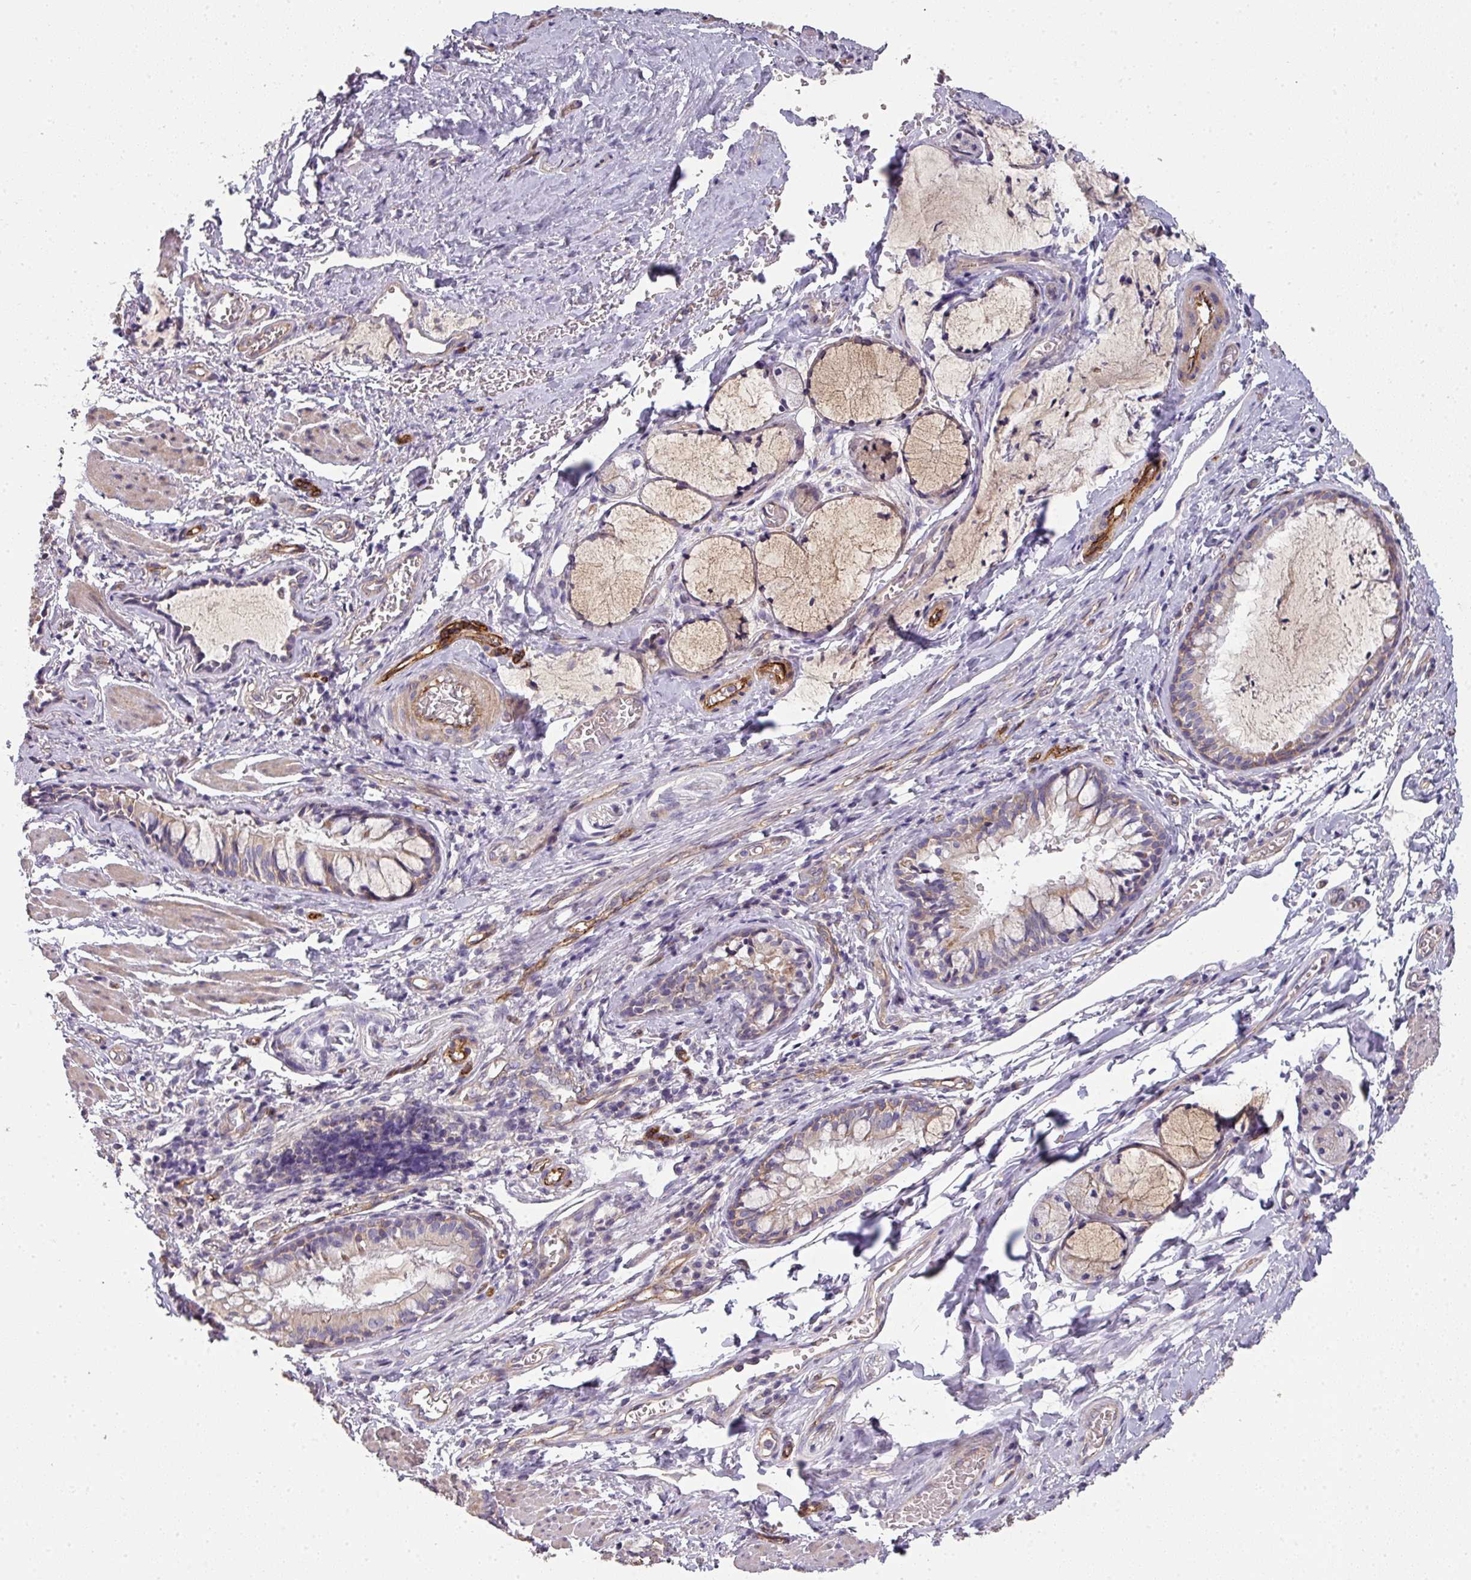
{"staining": {"intensity": "weak", "quantity": "25%-75%", "location": "cytoplasmic/membranous"}, "tissue": "bronchus", "cell_type": "Respiratory epithelial cells", "image_type": "normal", "snomed": [{"axis": "morphology", "description": "Normal tissue, NOS"}, {"axis": "topography", "description": "Cartilage tissue"}, {"axis": "topography", "description": "Bronchus"}], "caption": "Normal bronchus exhibits weak cytoplasmic/membranous expression in approximately 25%-75% of respiratory epithelial cells Immunohistochemistry (ihc) stains the protein of interest in brown and the nuclei are stained blue..", "gene": "PCDH1", "patient": {"sex": "female", "age": 36}}